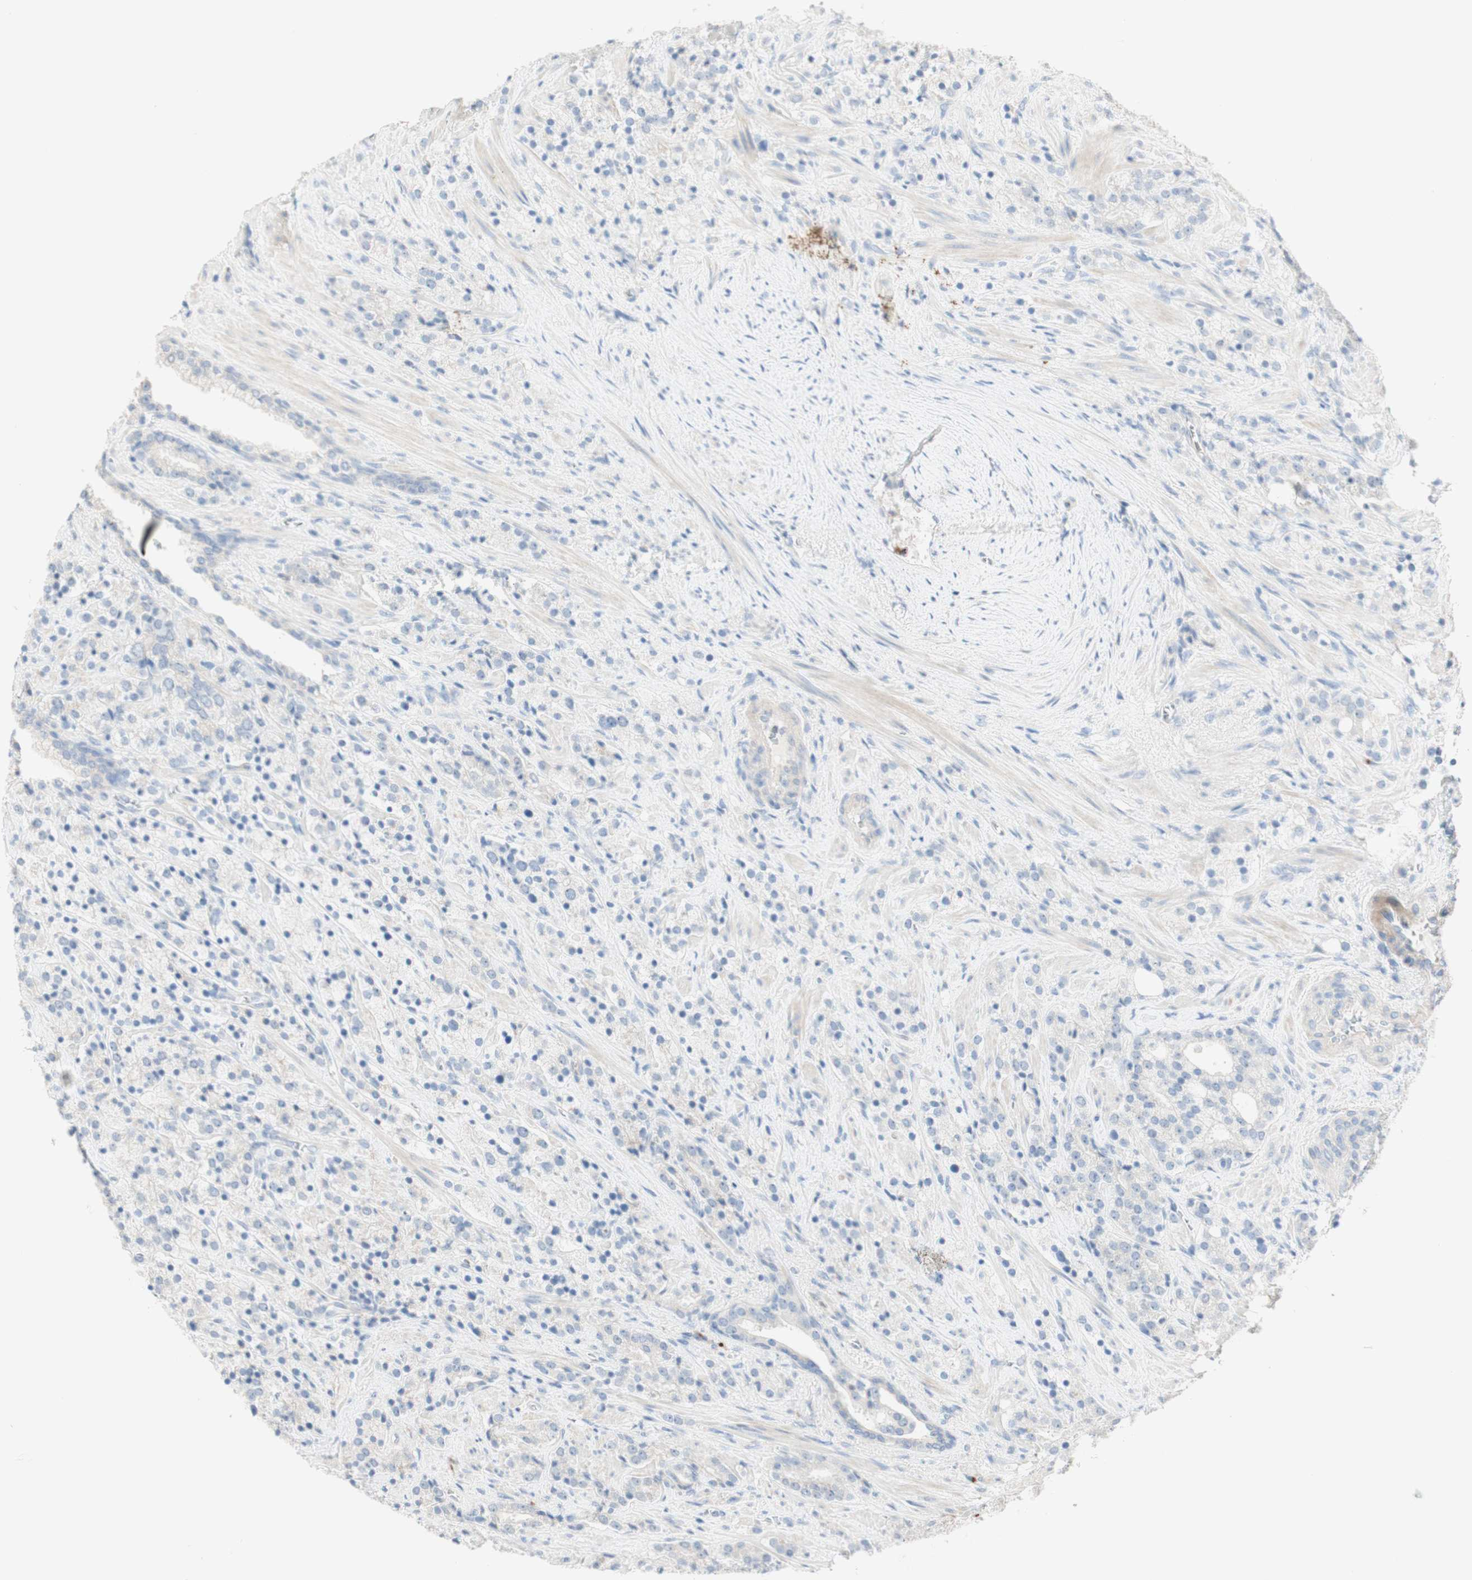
{"staining": {"intensity": "negative", "quantity": "none", "location": "none"}, "tissue": "prostate cancer", "cell_type": "Tumor cells", "image_type": "cancer", "snomed": [{"axis": "morphology", "description": "Adenocarcinoma, High grade"}, {"axis": "topography", "description": "Prostate"}], "caption": "A micrograph of prostate cancer (adenocarcinoma (high-grade)) stained for a protein exhibits no brown staining in tumor cells. (Brightfield microscopy of DAB immunohistochemistry at high magnification).", "gene": "MANEA", "patient": {"sex": "male", "age": 71}}